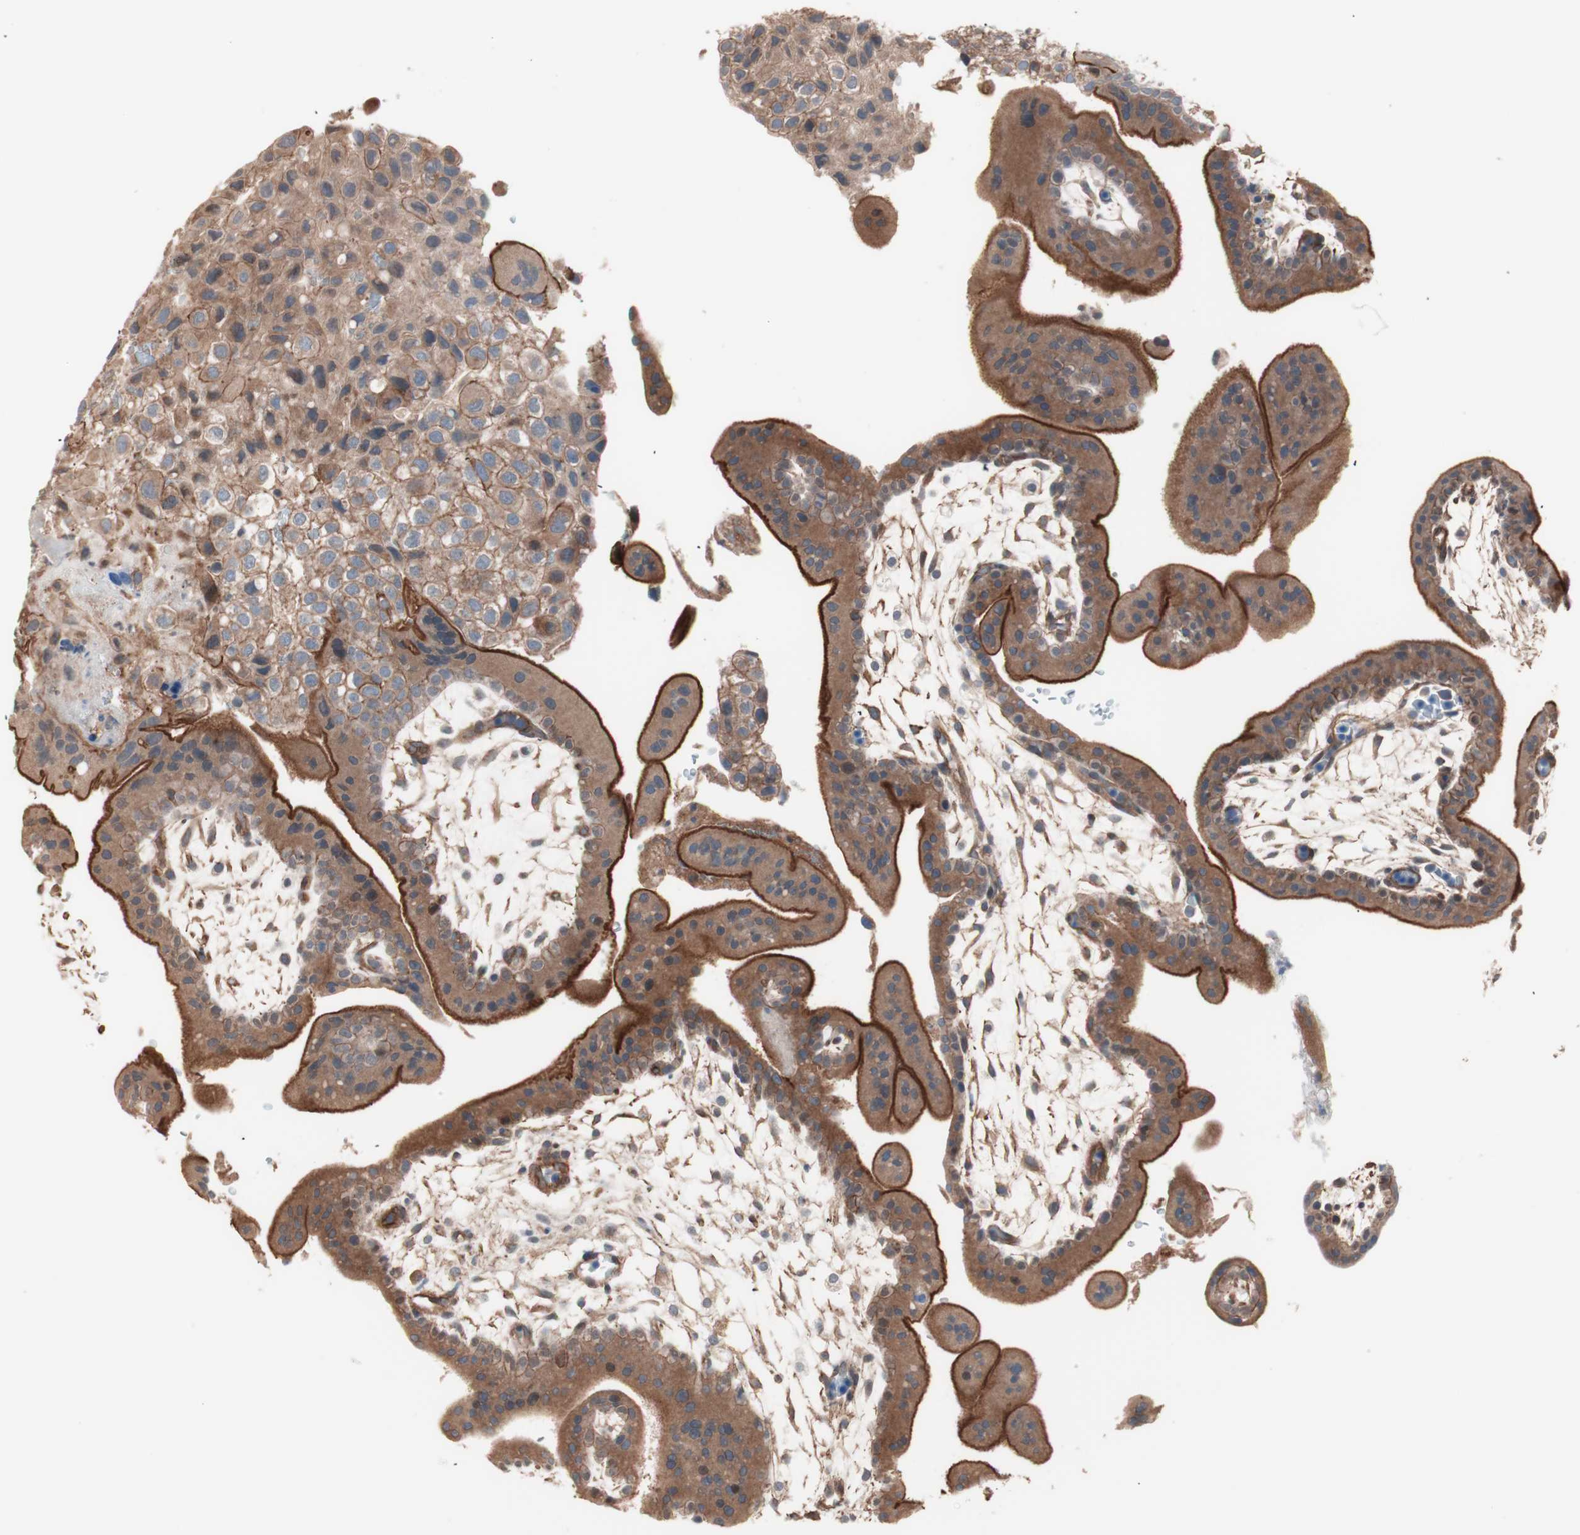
{"staining": {"intensity": "moderate", "quantity": ">75%", "location": "cytoplasmic/membranous"}, "tissue": "placenta", "cell_type": "Decidual cells", "image_type": "normal", "snomed": [{"axis": "morphology", "description": "Normal tissue, NOS"}, {"axis": "topography", "description": "Placenta"}], "caption": "Immunohistochemical staining of benign human placenta demonstrates moderate cytoplasmic/membranous protein staining in about >75% of decidual cells. (DAB IHC, brown staining for protein, blue staining for nuclei).", "gene": "ALG5", "patient": {"sex": "female", "age": 35}}